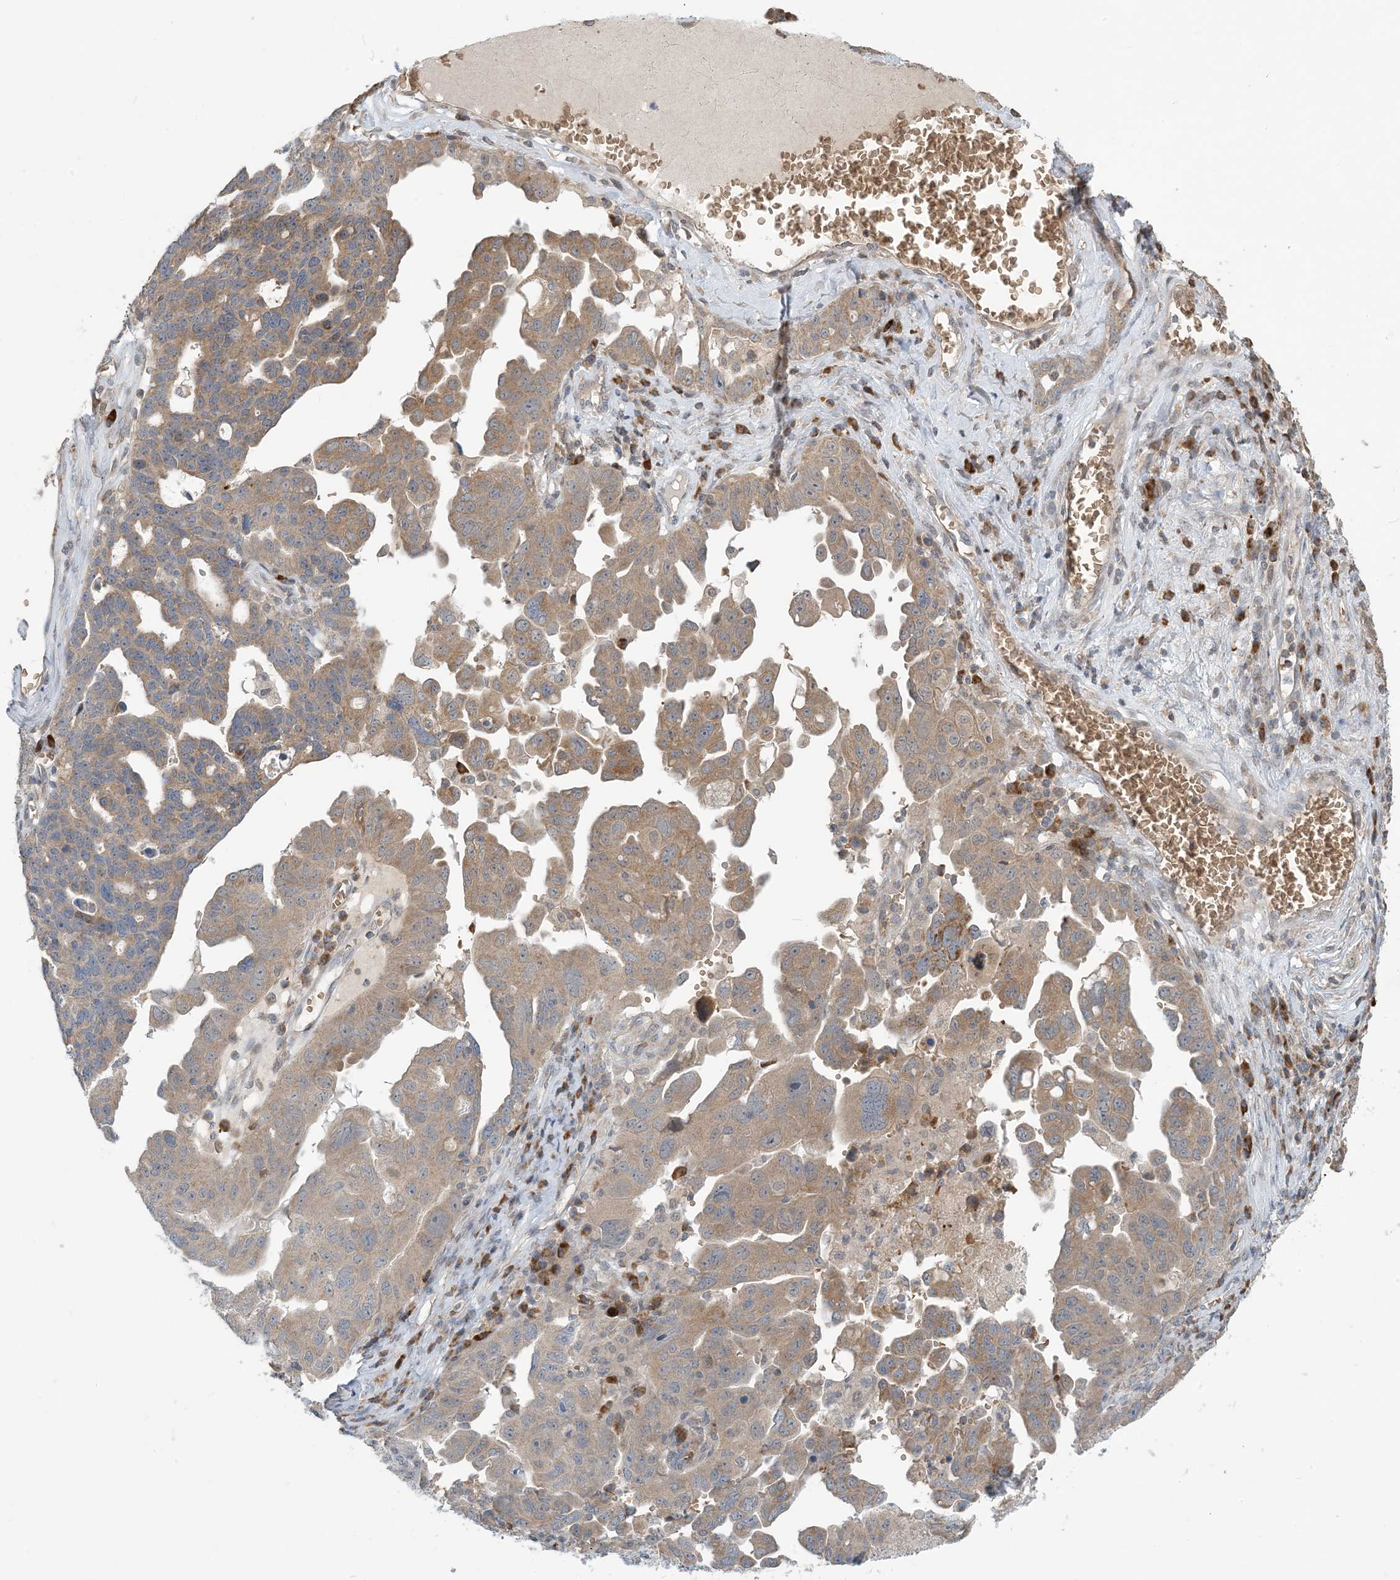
{"staining": {"intensity": "moderate", "quantity": ">75%", "location": "cytoplasmic/membranous"}, "tissue": "ovarian cancer", "cell_type": "Tumor cells", "image_type": "cancer", "snomed": [{"axis": "morphology", "description": "Carcinoma, endometroid"}, {"axis": "topography", "description": "Ovary"}], "caption": "DAB (3,3'-diaminobenzidine) immunohistochemical staining of ovarian cancer (endometroid carcinoma) reveals moderate cytoplasmic/membranous protein positivity in about >75% of tumor cells.", "gene": "PUSL1", "patient": {"sex": "female", "age": 62}}